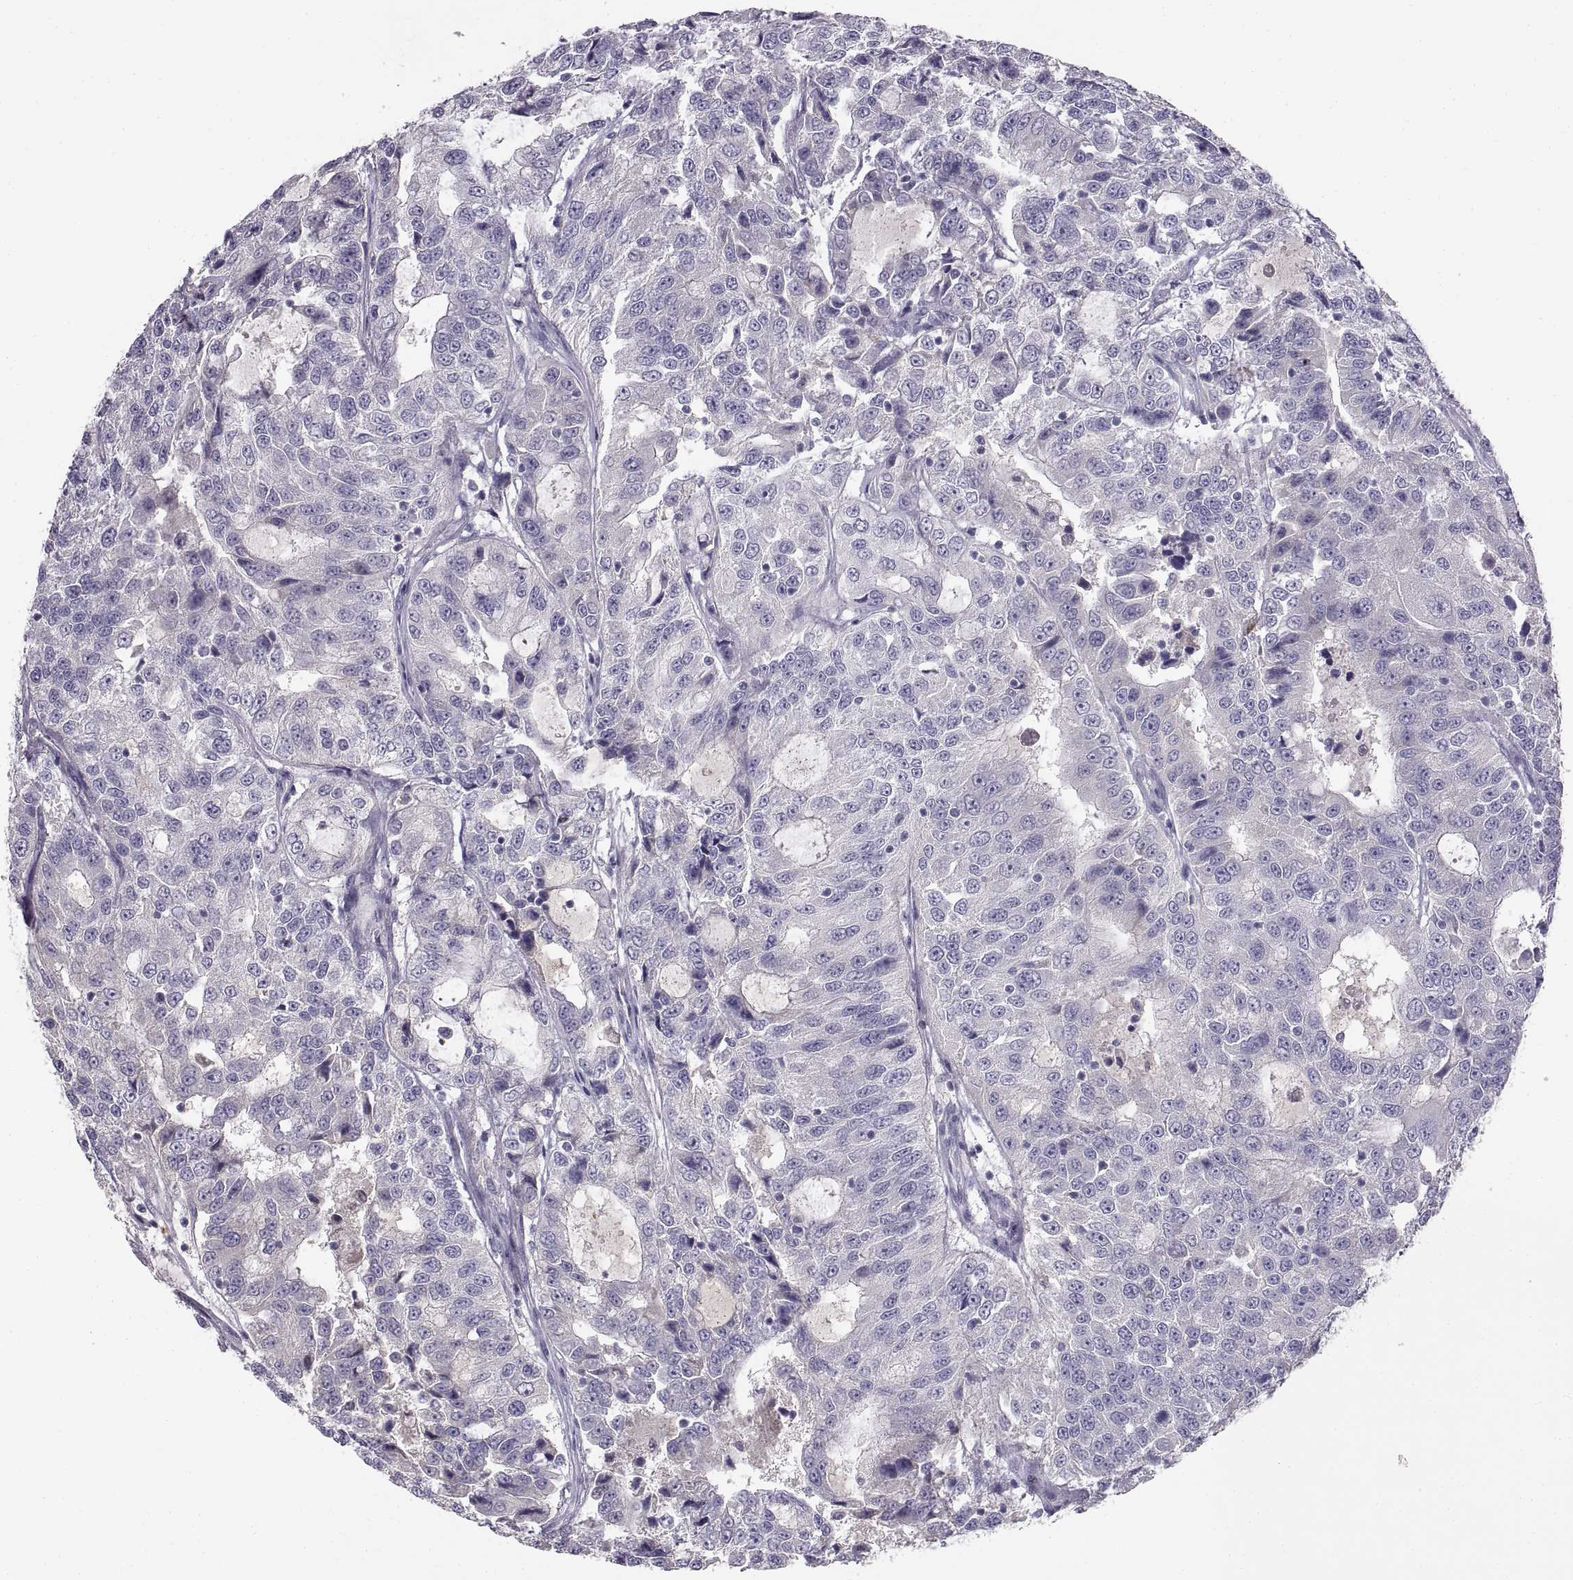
{"staining": {"intensity": "negative", "quantity": "none", "location": "none"}, "tissue": "urothelial cancer", "cell_type": "Tumor cells", "image_type": "cancer", "snomed": [{"axis": "morphology", "description": "Urothelial carcinoma, NOS"}, {"axis": "morphology", "description": "Urothelial carcinoma, High grade"}, {"axis": "topography", "description": "Urinary bladder"}], "caption": "Immunohistochemistry of transitional cell carcinoma reveals no expression in tumor cells. The staining is performed using DAB brown chromogen with nuclei counter-stained in using hematoxylin.", "gene": "ADAM32", "patient": {"sex": "female", "age": 73}}